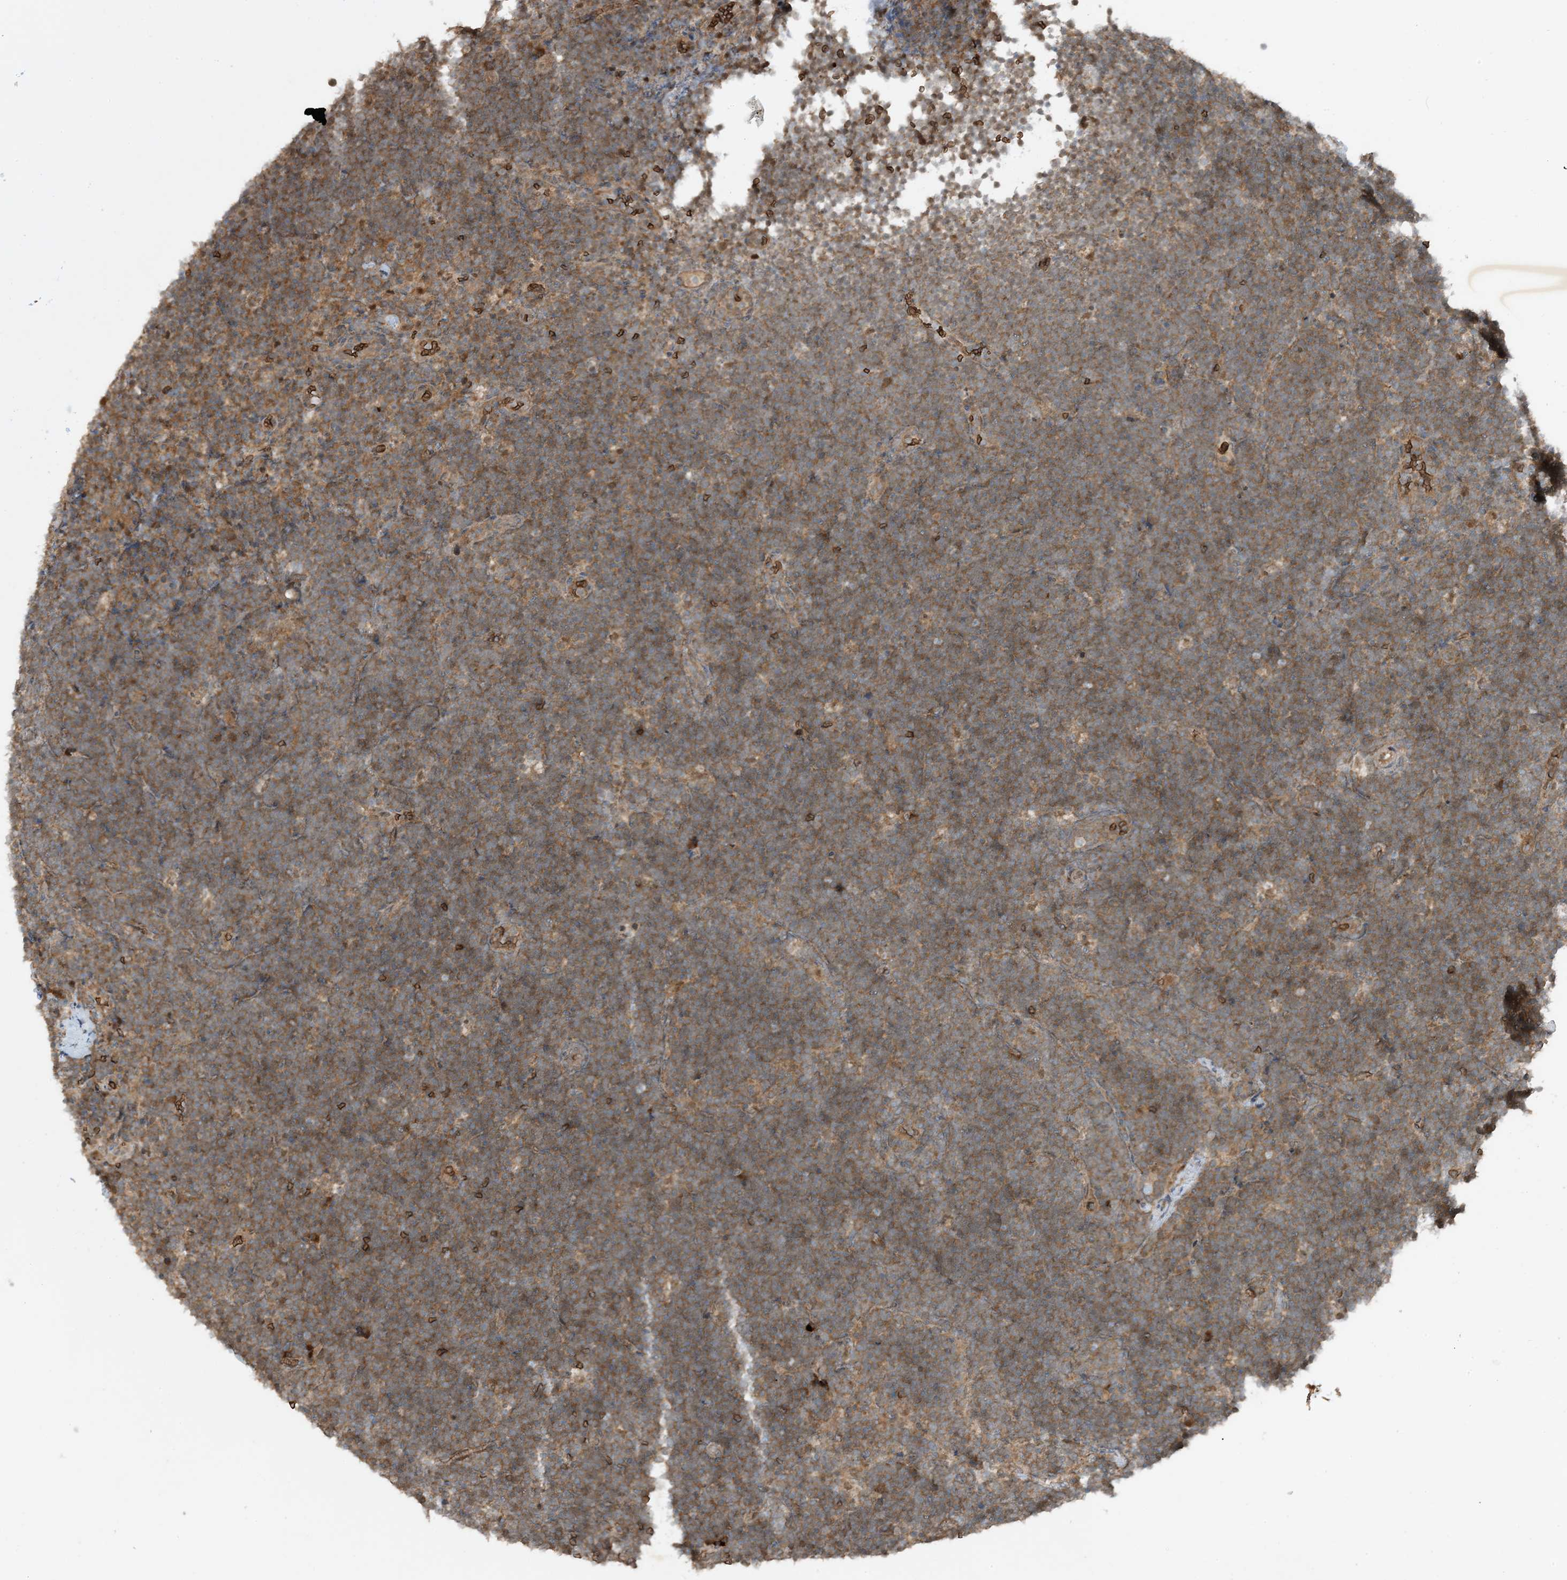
{"staining": {"intensity": "moderate", "quantity": ">75%", "location": "cytoplasmic/membranous"}, "tissue": "lymphoma", "cell_type": "Tumor cells", "image_type": "cancer", "snomed": [{"axis": "morphology", "description": "Malignant lymphoma, non-Hodgkin's type, High grade"}, {"axis": "topography", "description": "Lymph node"}], "caption": "Immunohistochemical staining of lymphoma displays medium levels of moderate cytoplasmic/membranous protein expression in about >75% of tumor cells. (Stains: DAB in brown, nuclei in blue, Microscopy: brightfield microscopy at high magnification).", "gene": "PUSL1", "patient": {"sex": "male", "age": 13}}